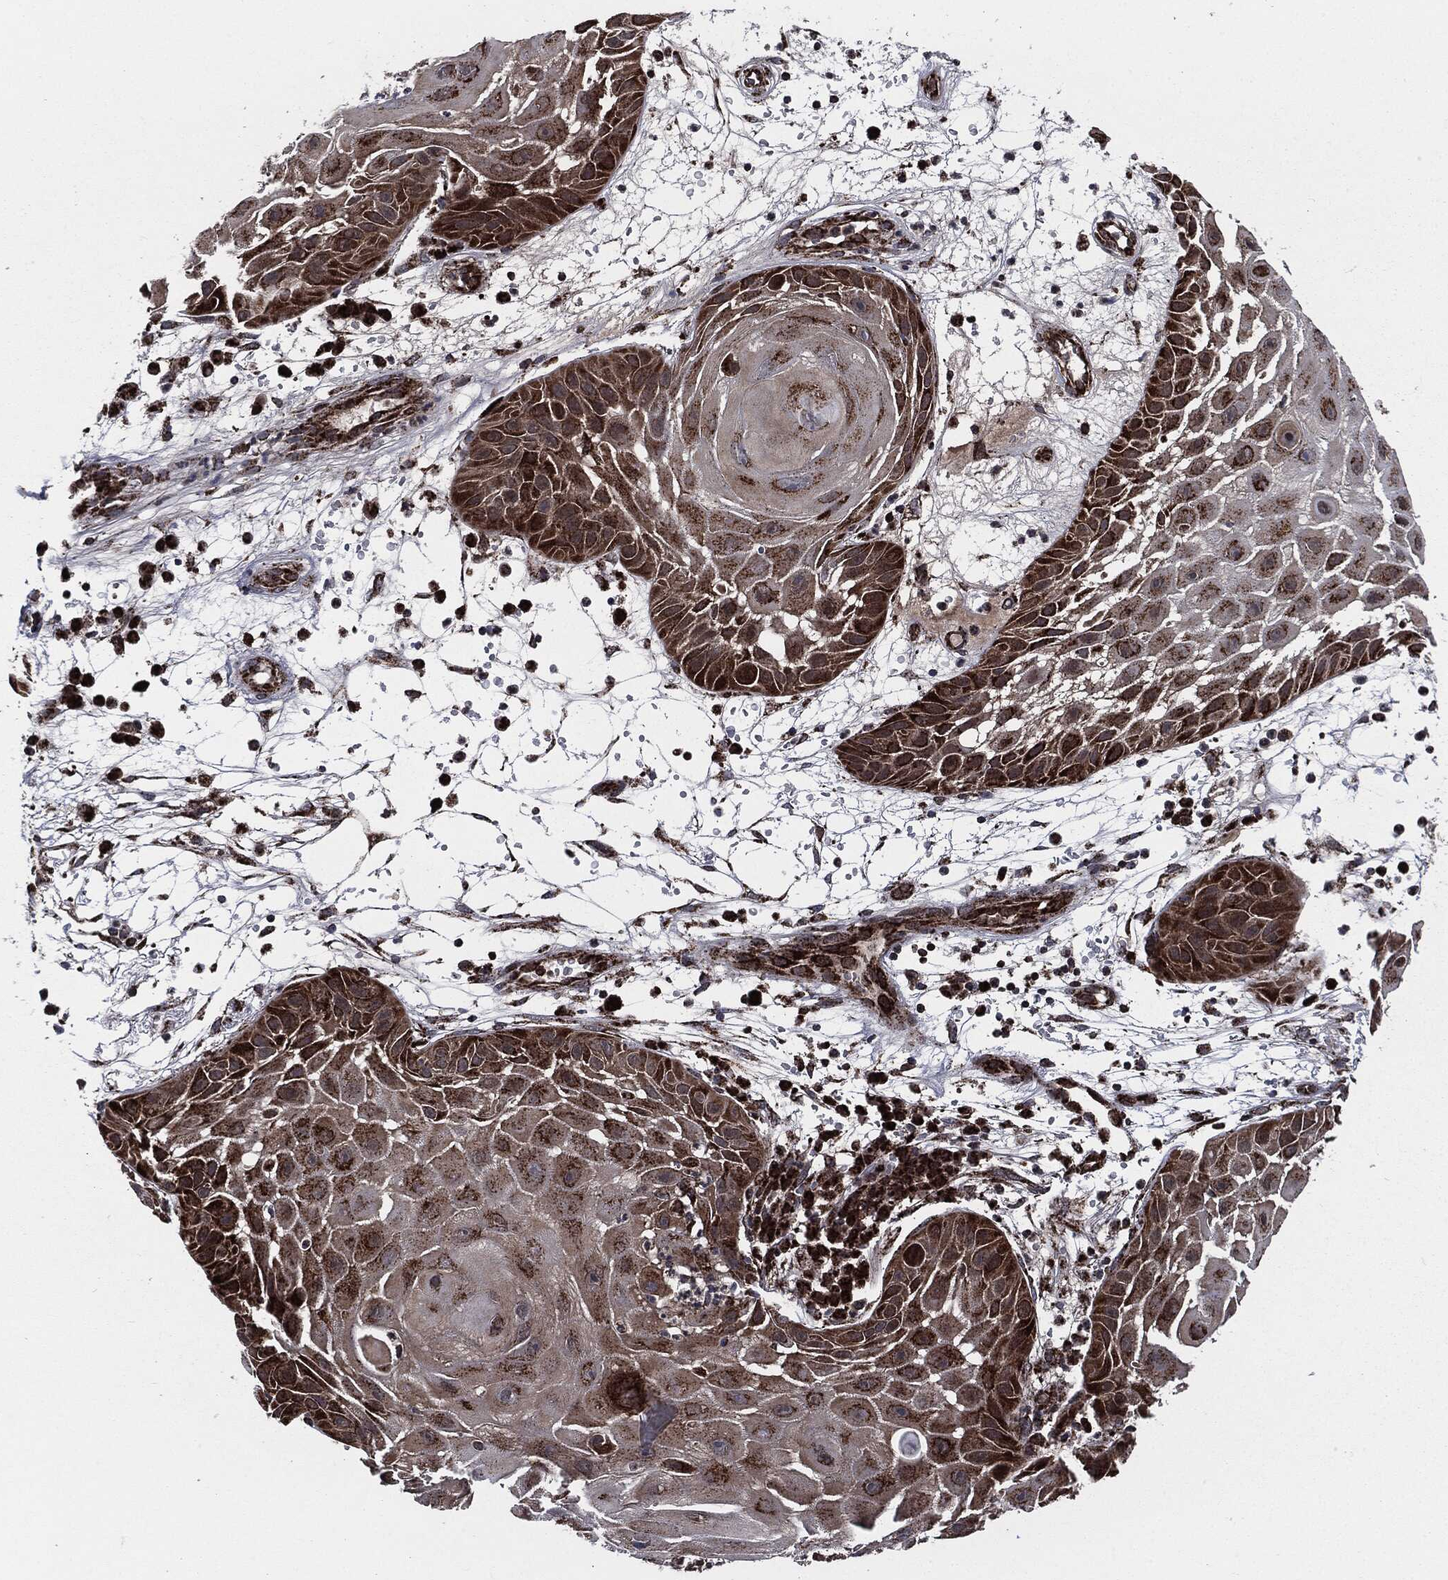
{"staining": {"intensity": "strong", "quantity": "25%-75%", "location": "cytoplasmic/membranous"}, "tissue": "skin cancer", "cell_type": "Tumor cells", "image_type": "cancer", "snomed": [{"axis": "morphology", "description": "Normal tissue, NOS"}, {"axis": "morphology", "description": "Squamous cell carcinoma, NOS"}, {"axis": "topography", "description": "Skin"}], "caption": "A photomicrograph showing strong cytoplasmic/membranous expression in about 25%-75% of tumor cells in skin squamous cell carcinoma, as visualized by brown immunohistochemical staining.", "gene": "FH", "patient": {"sex": "male", "age": 79}}